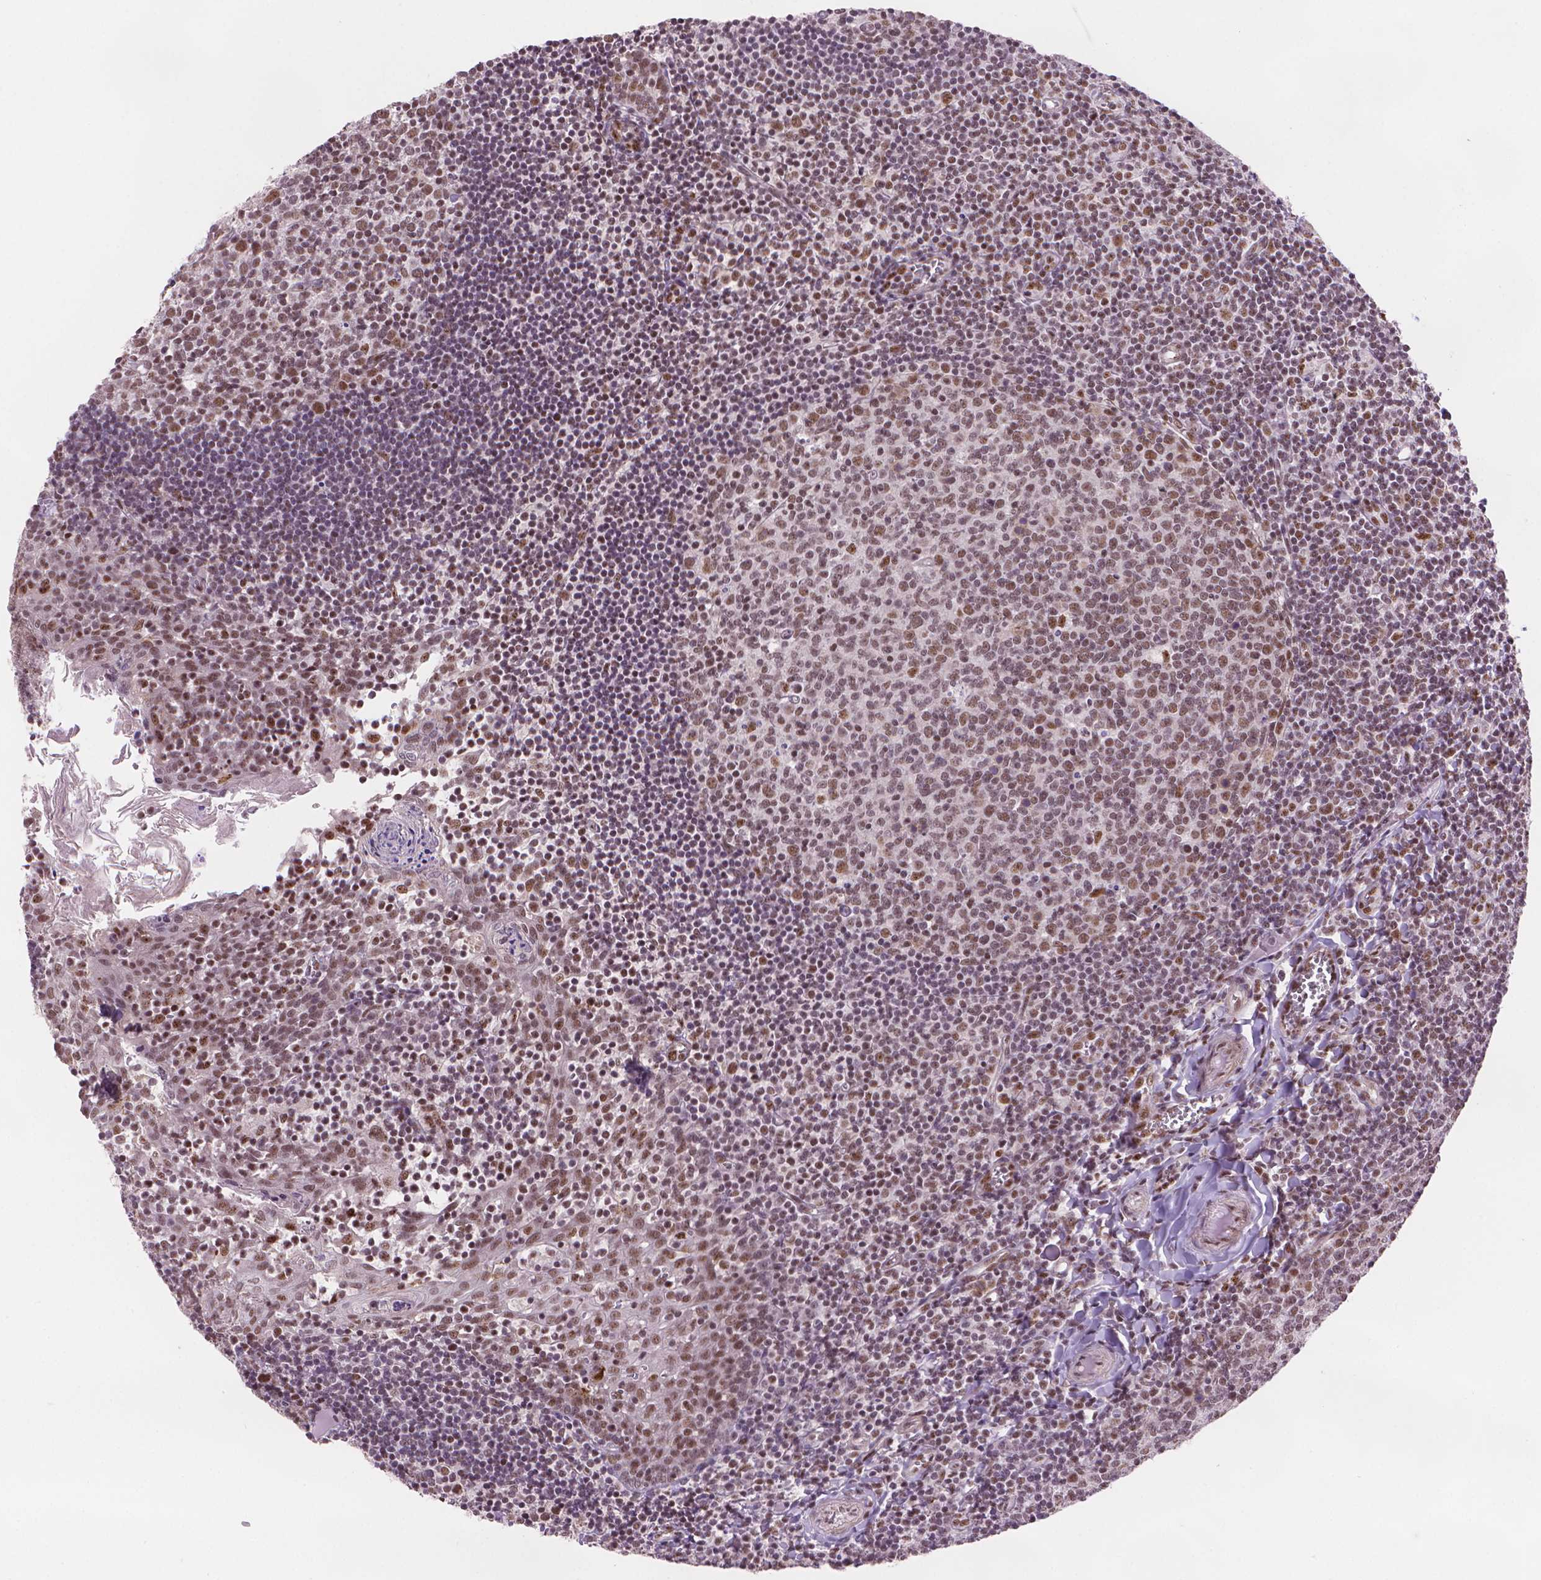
{"staining": {"intensity": "moderate", "quantity": "25%-75%", "location": "nuclear"}, "tissue": "lymph node", "cell_type": "Germinal center cells", "image_type": "normal", "snomed": [{"axis": "morphology", "description": "Normal tissue, NOS"}, {"axis": "topography", "description": "Lymph node"}], "caption": "Brown immunohistochemical staining in unremarkable human lymph node shows moderate nuclear staining in approximately 25%-75% of germinal center cells. (Brightfield microscopy of DAB IHC at high magnification).", "gene": "UBN1", "patient": {"sex": "female", "age": 21}}